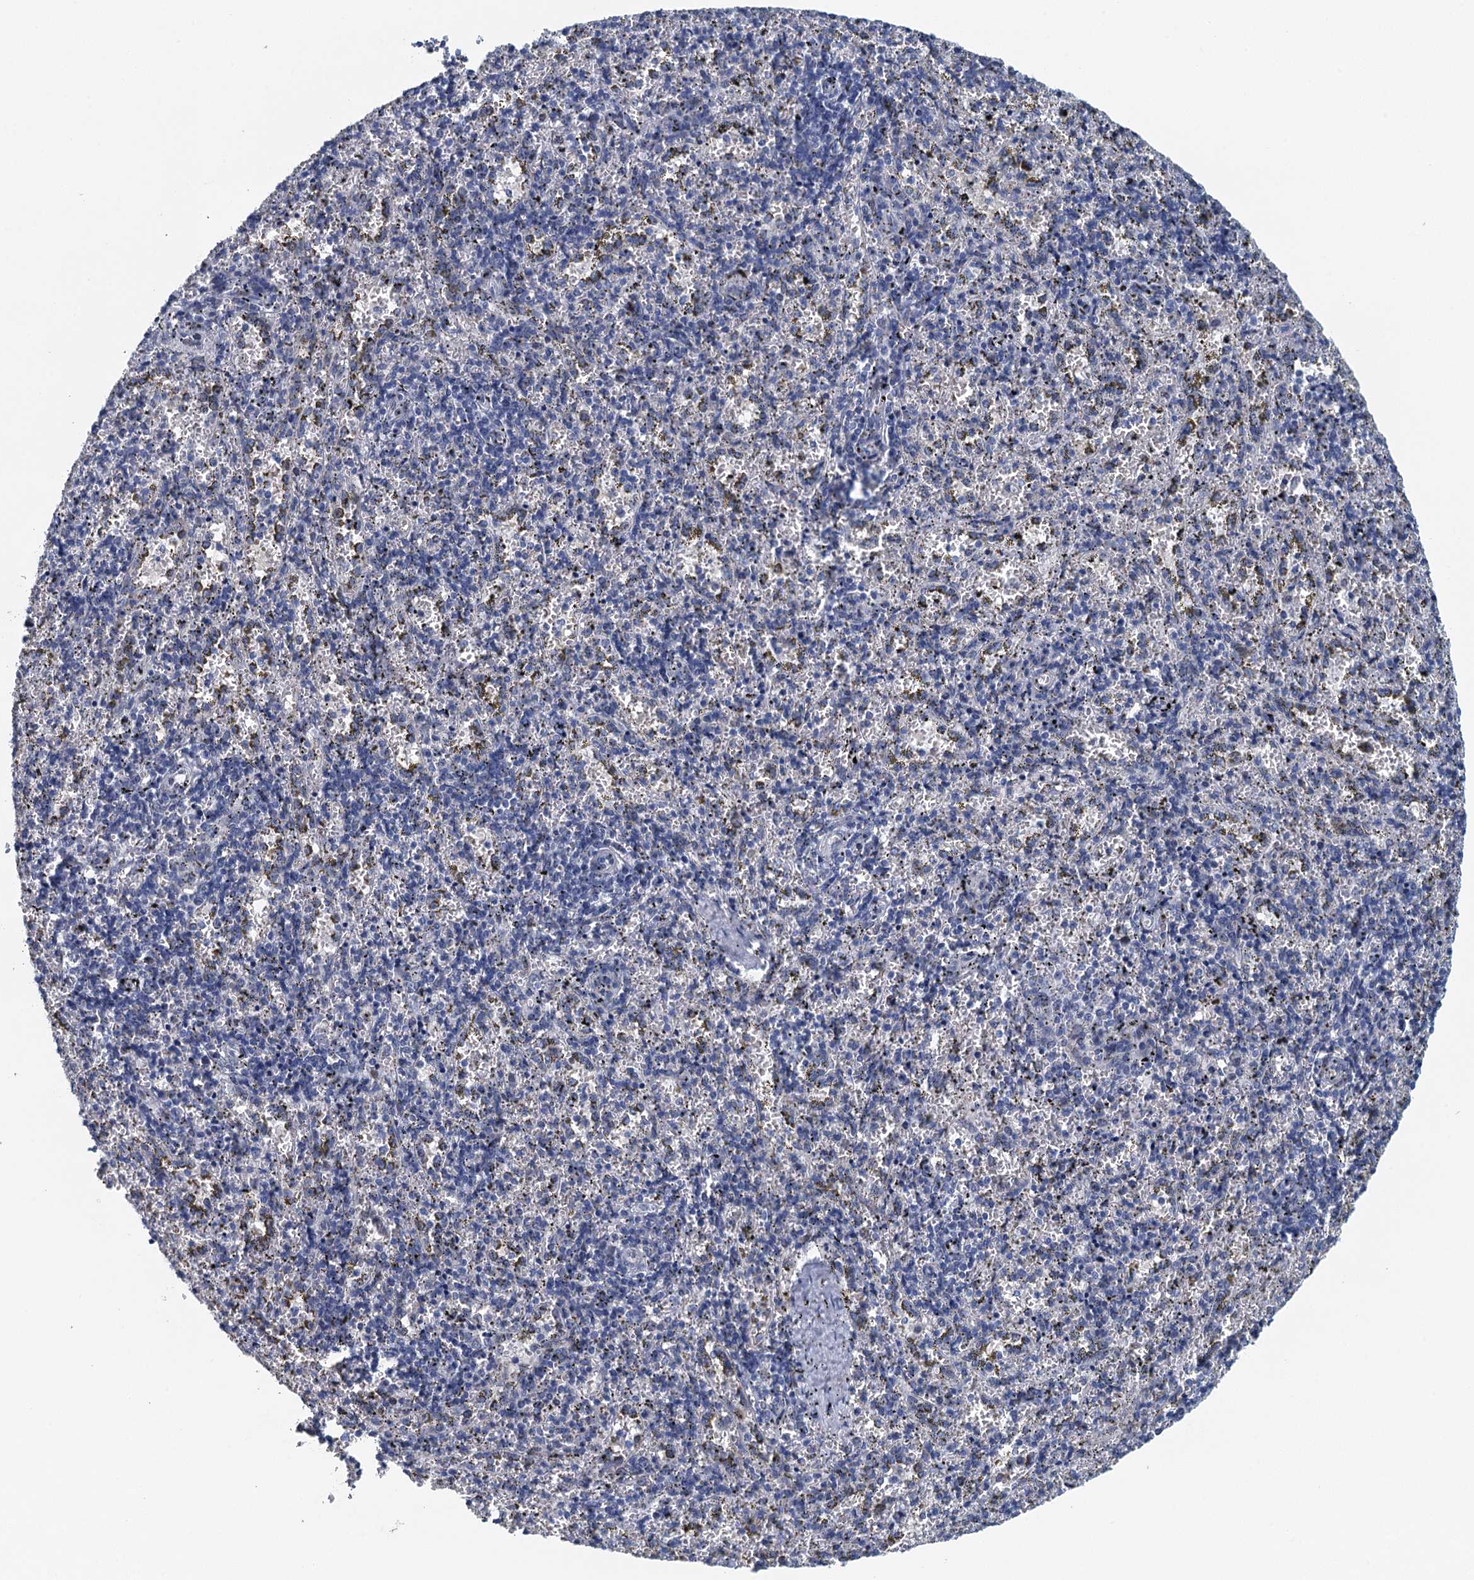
{"staining": {"intensity": "negative", "quantity": "none", "location": "none"}, "tissue": "spleen", "cell_type": "Cells in red pulp", "image_type": "normal", "snomed": [{"axis": "morphology", "description": "Normal tissue, NOS"}, {"axis": "topography", "description": "Spleen"}], "caption": "This is a micrograph of IHC staining of normal spleen, which shows no positivity in cells in red pulp. (Brightfield microscopy of DAB IHC at high magnification).", "gene": "TTLL9", "patient": {"sex": "male", "age": 11}}